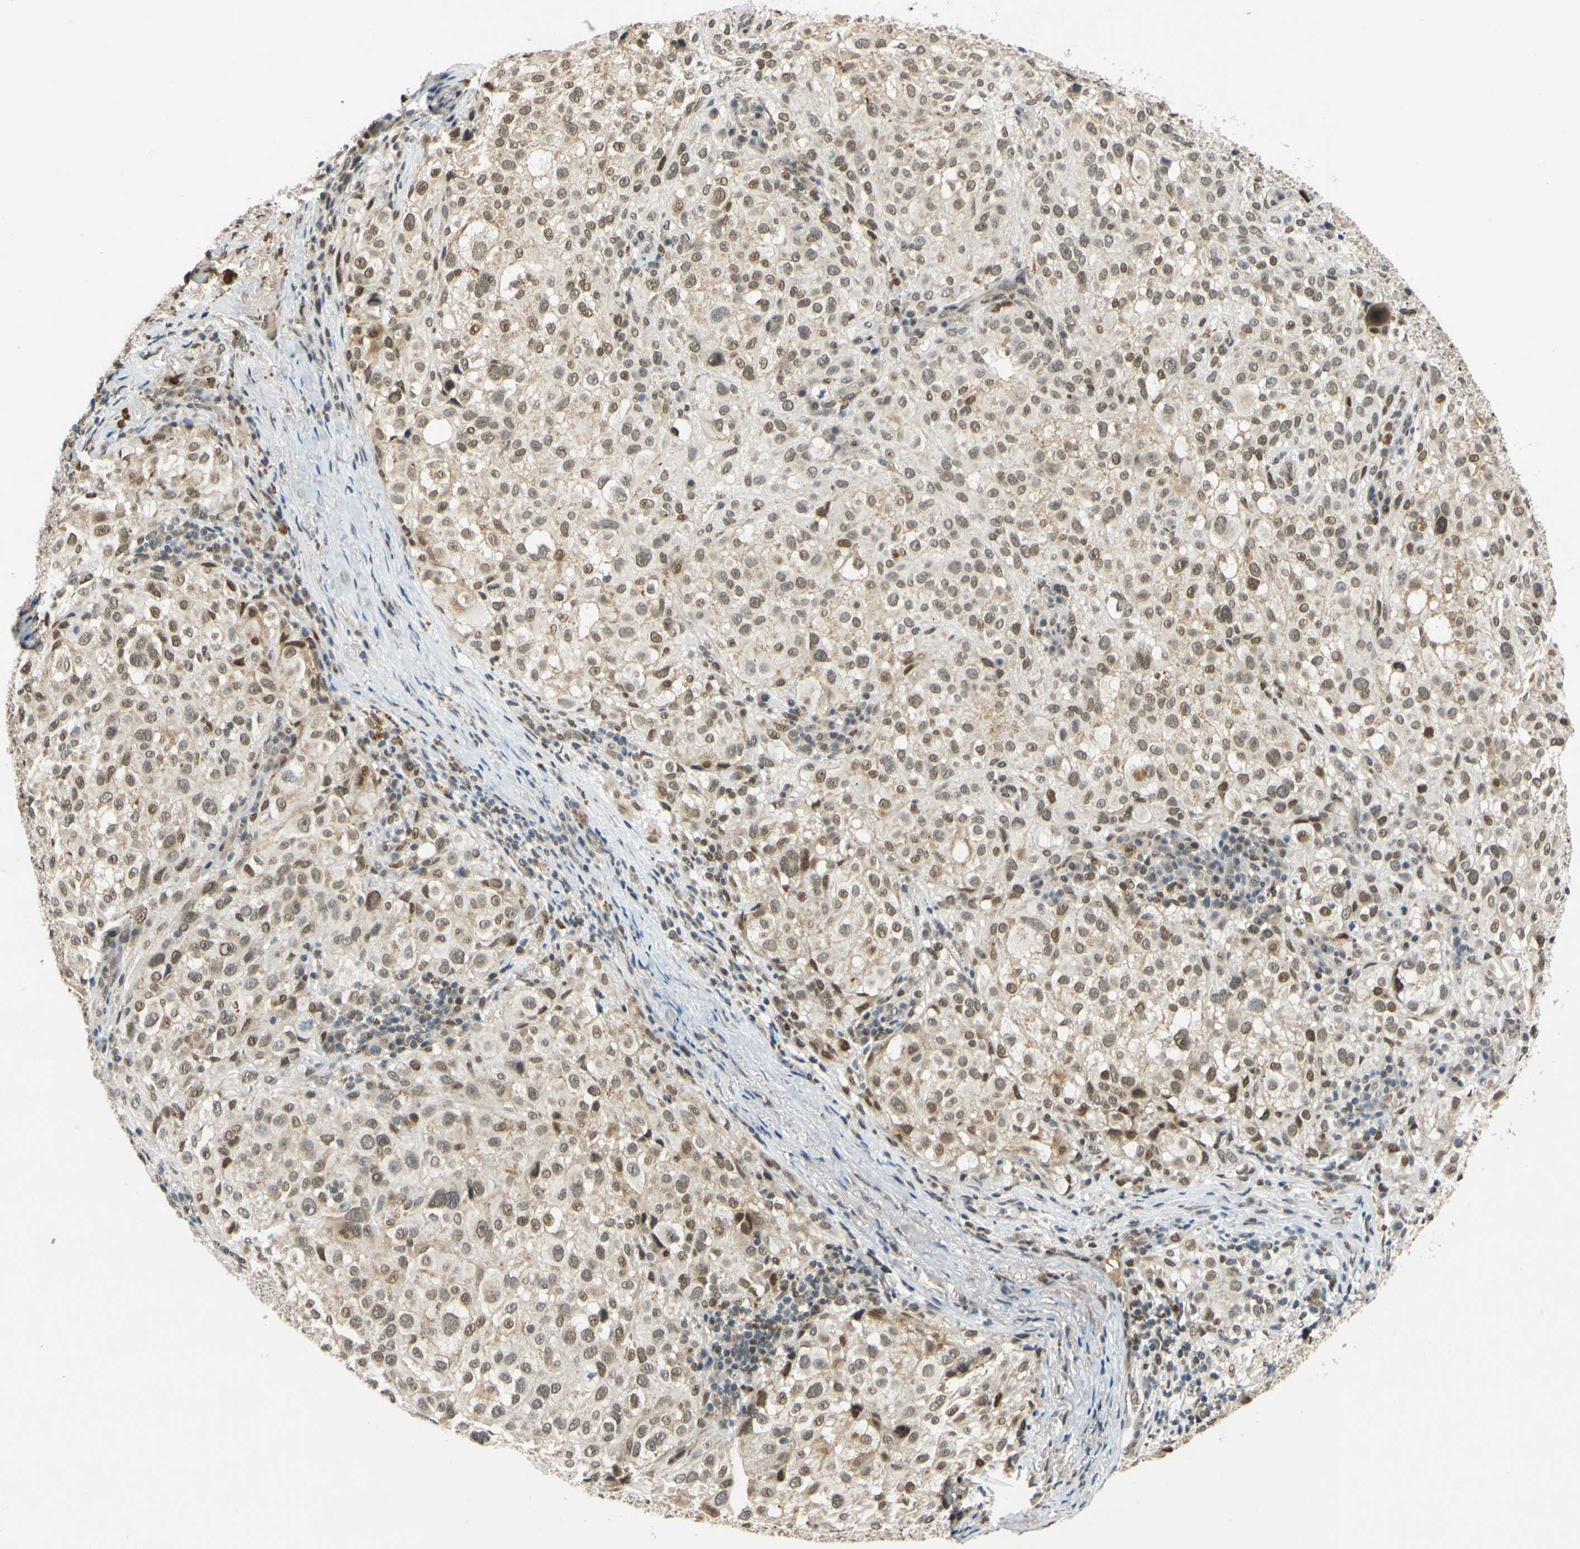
{"staining": {"intensity": "moderate", "quantity": ">75%", "location": "cytoplasmic/membranous,nuclear"}, "tissue": "melanoma", "cell_type": "Tumor cells", "image_type": "cancer", "snomed": [{"axis": "morphology", "description": "Necrosis, NOS"}, {"axis": "morphology", "description": "Malignant melanoma, NOS"}, {"axis": "topography", "description": "Skin"}], "caption": "Approximately >75% of tumor cells in human melanoma show moderate cytoplasmic/membranous and nuclear protein staining as visualized by brown immunohistochemical staining.", "gene": "POGZ", "patient": {"sex": "female", "age": 87}}